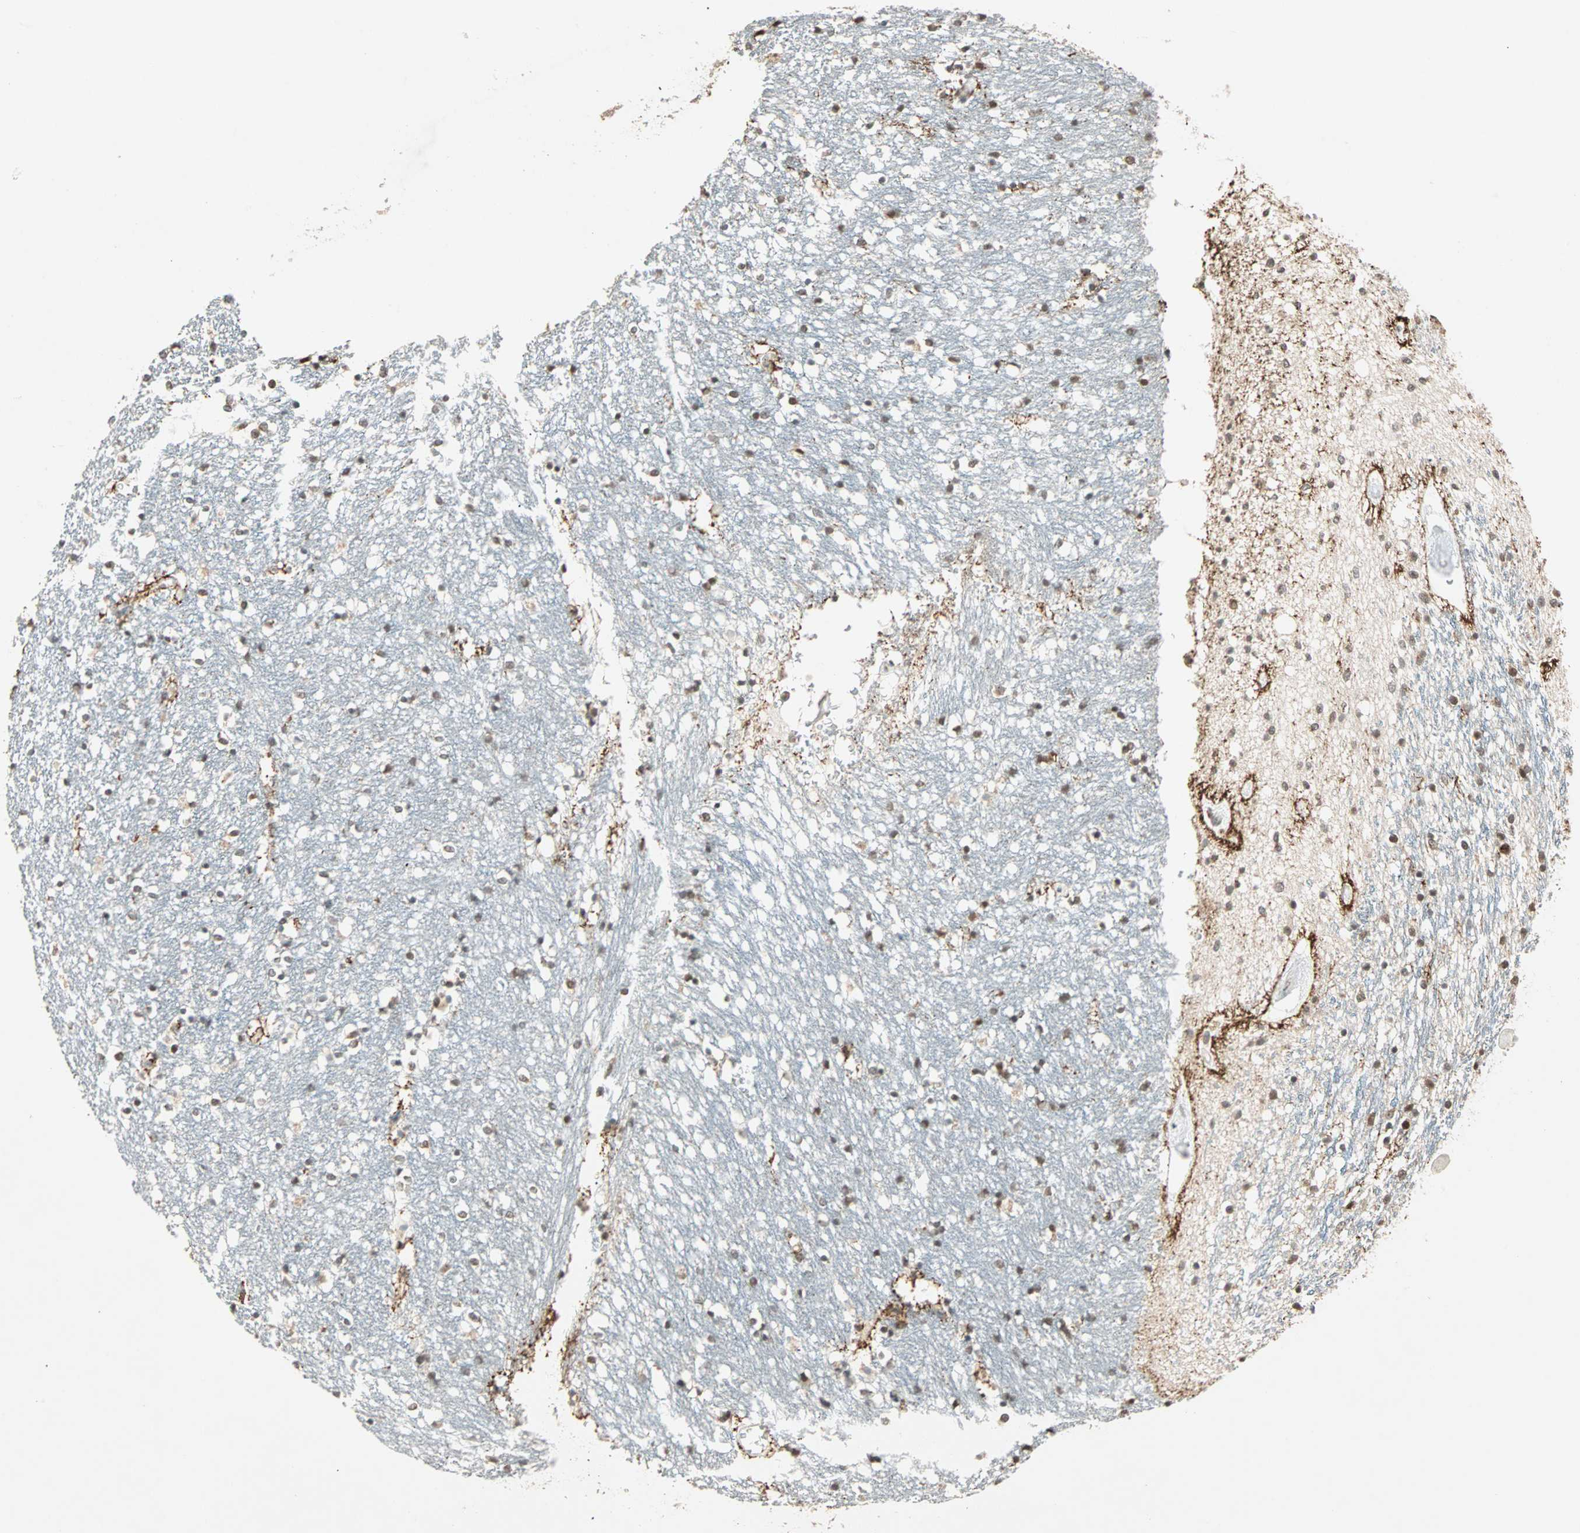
{"staining": {"intensity": "moderate", "quantity": "25%-75%", "location": "nuclear"}, "tissue": "caudate", "cell_type": "Glial cells", "image_type": "normal", "snomed": [{"axis": "morphology", "description": "Normal tissue, NOS"}, {"axis": "topography", "description": "Lateral ventricle wall"}], "caption": "IHC micrograph of unremarkable caudate stained for a protein (brown), which exhibits medium levels of moderate nuclear staining in approximately 25%-75% of glial cells.", "gene": "PRDM2", "patient": {"sex": "female", "age": 54}}